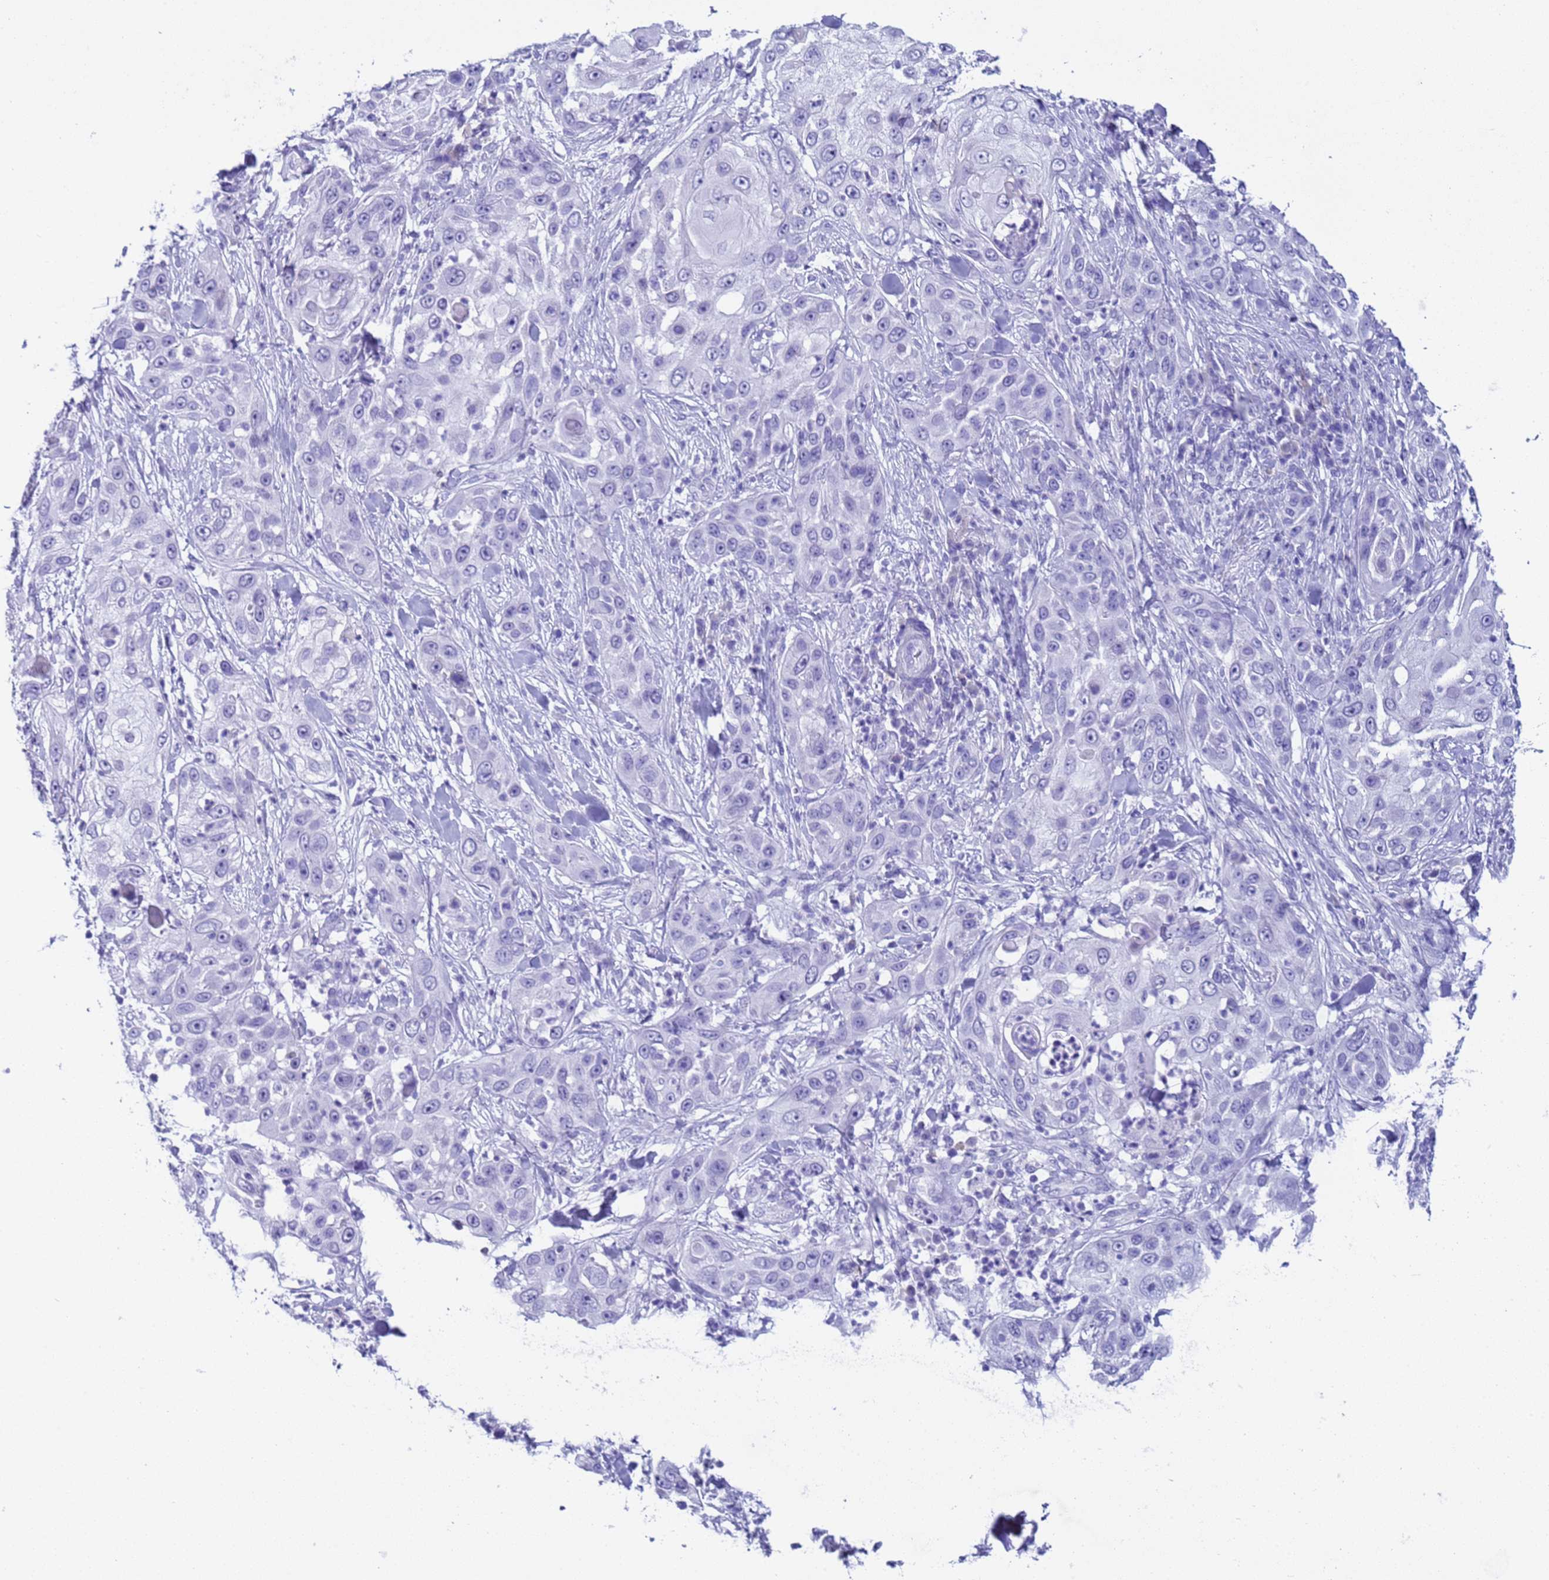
{"staining": {"intensity": "negative", "quantity": "none", "location": "none"}, "tissue": "skin cancer", "cell_type": "Tumor cells", "image_type": "cancer", "snomed": [{"axis": "morphology", "description": "Squamous cell carcinoma, NOS"}, {"axis": "topography", "description": "Skin"}], "caption": "Tumor cells are negative for protein expression in human skin squamous cell carcinoma.", "gene": "CKM", "patient": {"sex": "female", "age": 44}}